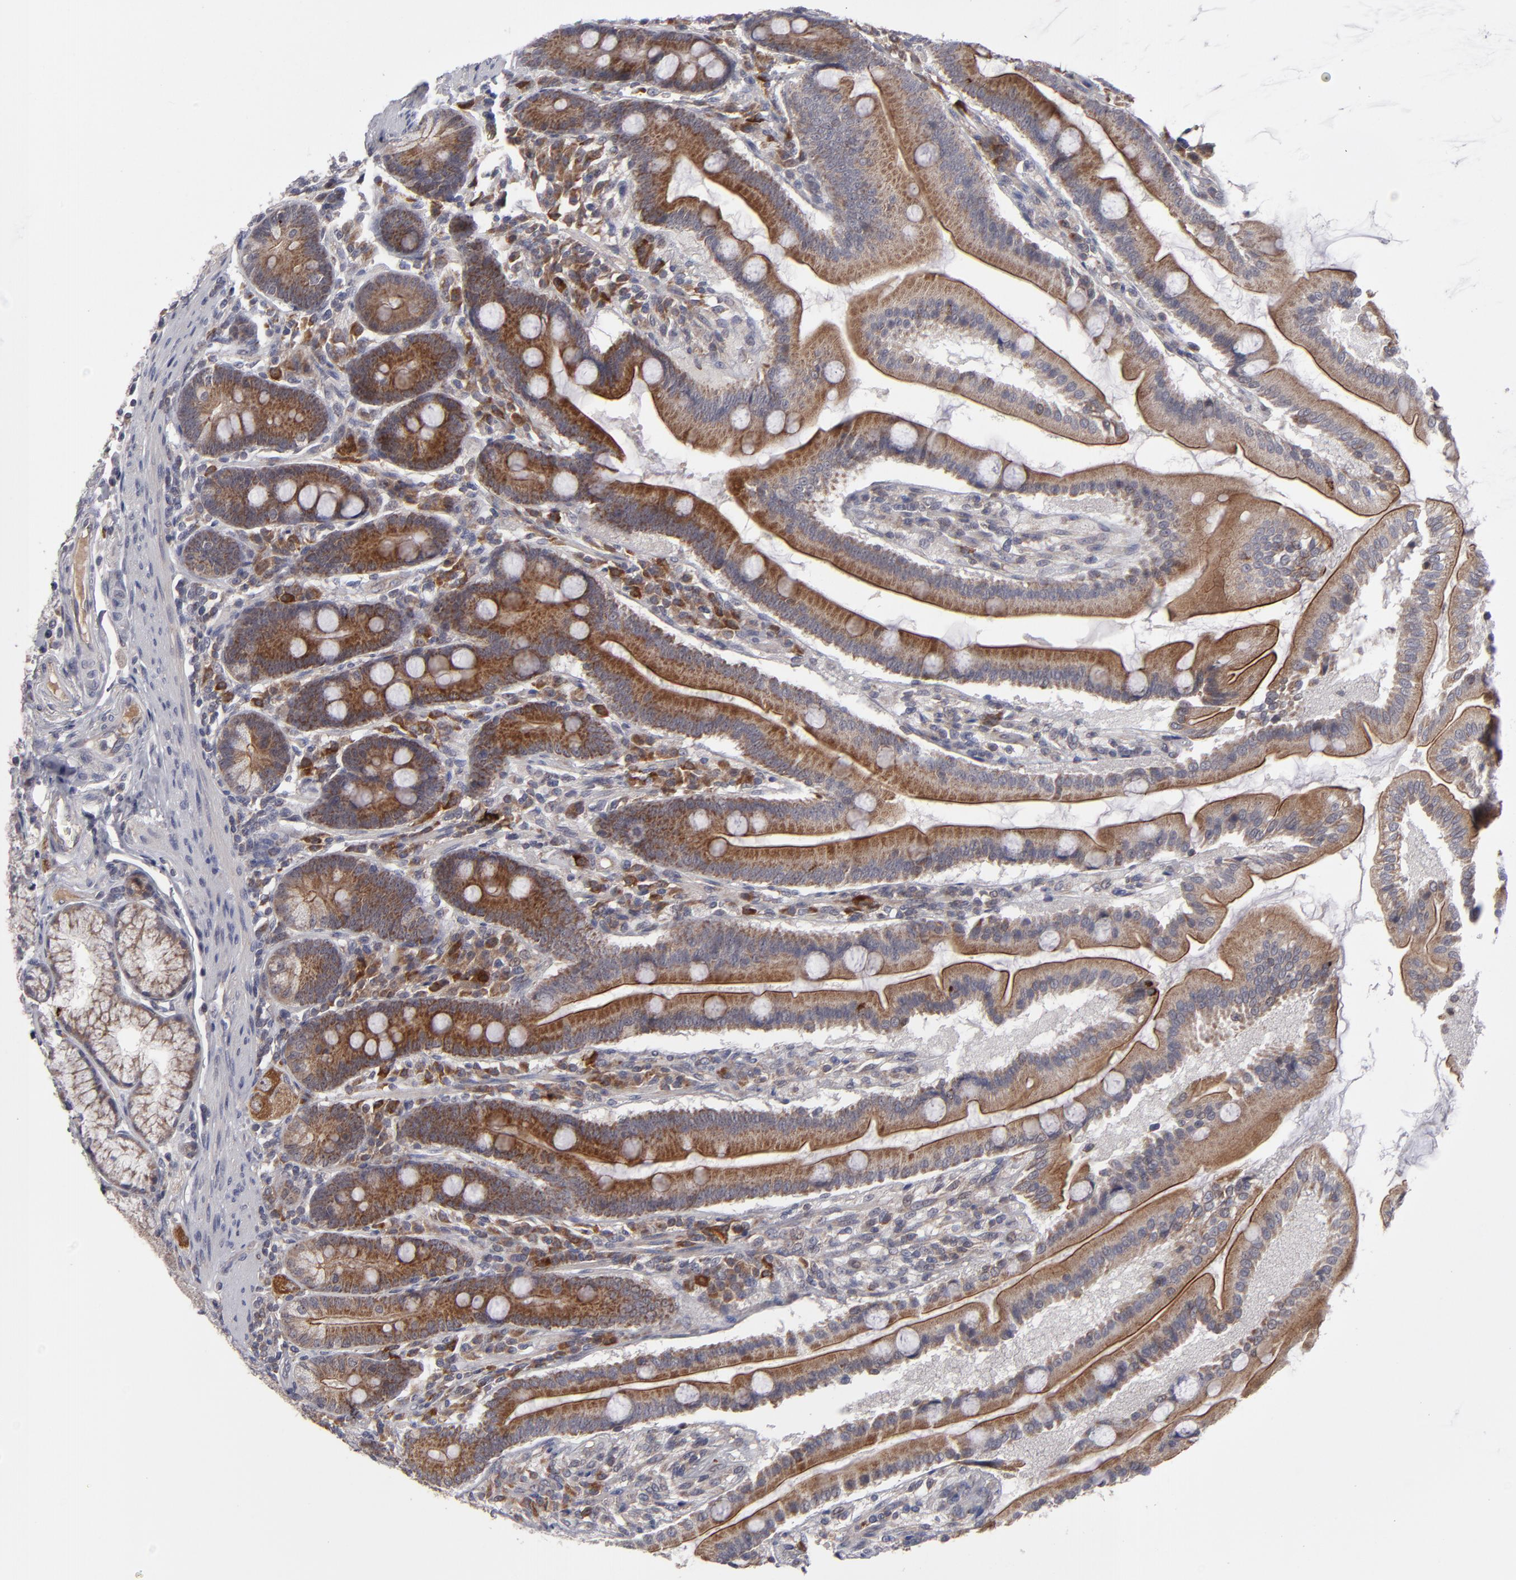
{"staining": {"intensity": "strong", "quantity": ">75%", "location": "cytoplasmic/membranous"}, "tissue": "duodenum", "cell_type": "Glandular cells", "image_type": "normal", "snomed": [{"axis": "morphology", "description": "Normal tissue, NOS"}, {"axis": "topography", "description": "Duodenum"}], "caption": "This photomicrograph exhibits immunohistochemistry staining of normal duodenum, with high strong cytoplasmic/membranous staining in about >75% of glandular cells.", "gene": "GLCCI1", "patient": {"sex": "female", "age": 64}}